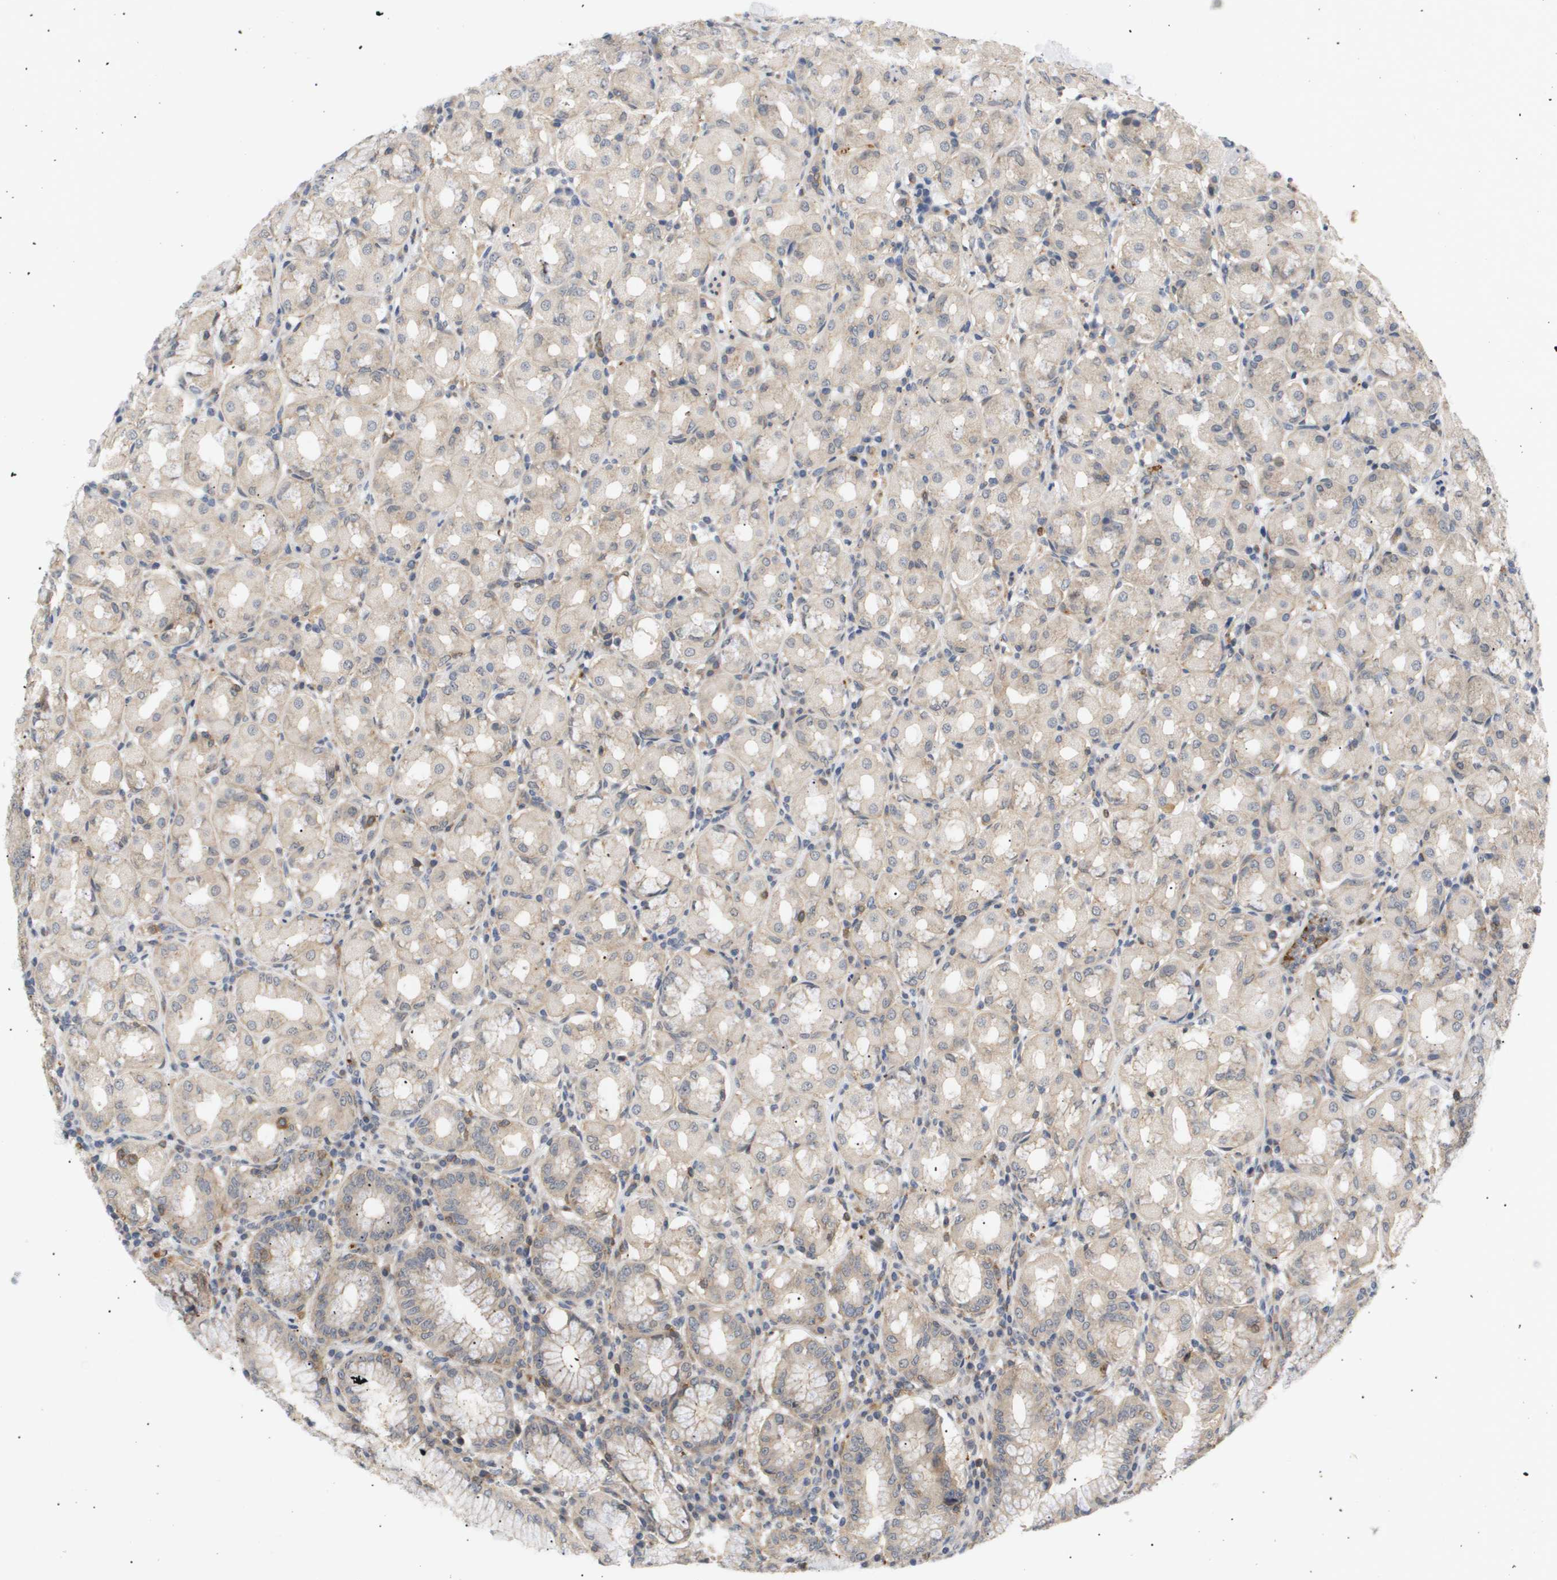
{"staining": {"intensity": "weak", "quantity": "25%-75%", "location": "cytoplasmic/membranous"}, "tissue": "stomach", "cell_type": "Glandular cells", "image_type": "normal", "snomed": [{"axis": "morphology", "description": "Normal tissue, NOS"}, {"axis": "topography", "description": "Stomach"}, {"axis": "topography", "description": "Stomach, lower"}], "caption": "Immunohistochemical staining of normal stomach exhibits 25%-75% levels of weak cytoplasmic/membranous protein expression in about 25%-75% of glandular cells.", "gene": "CORO2B", "patient": {"sex": "female", "age": 56}}